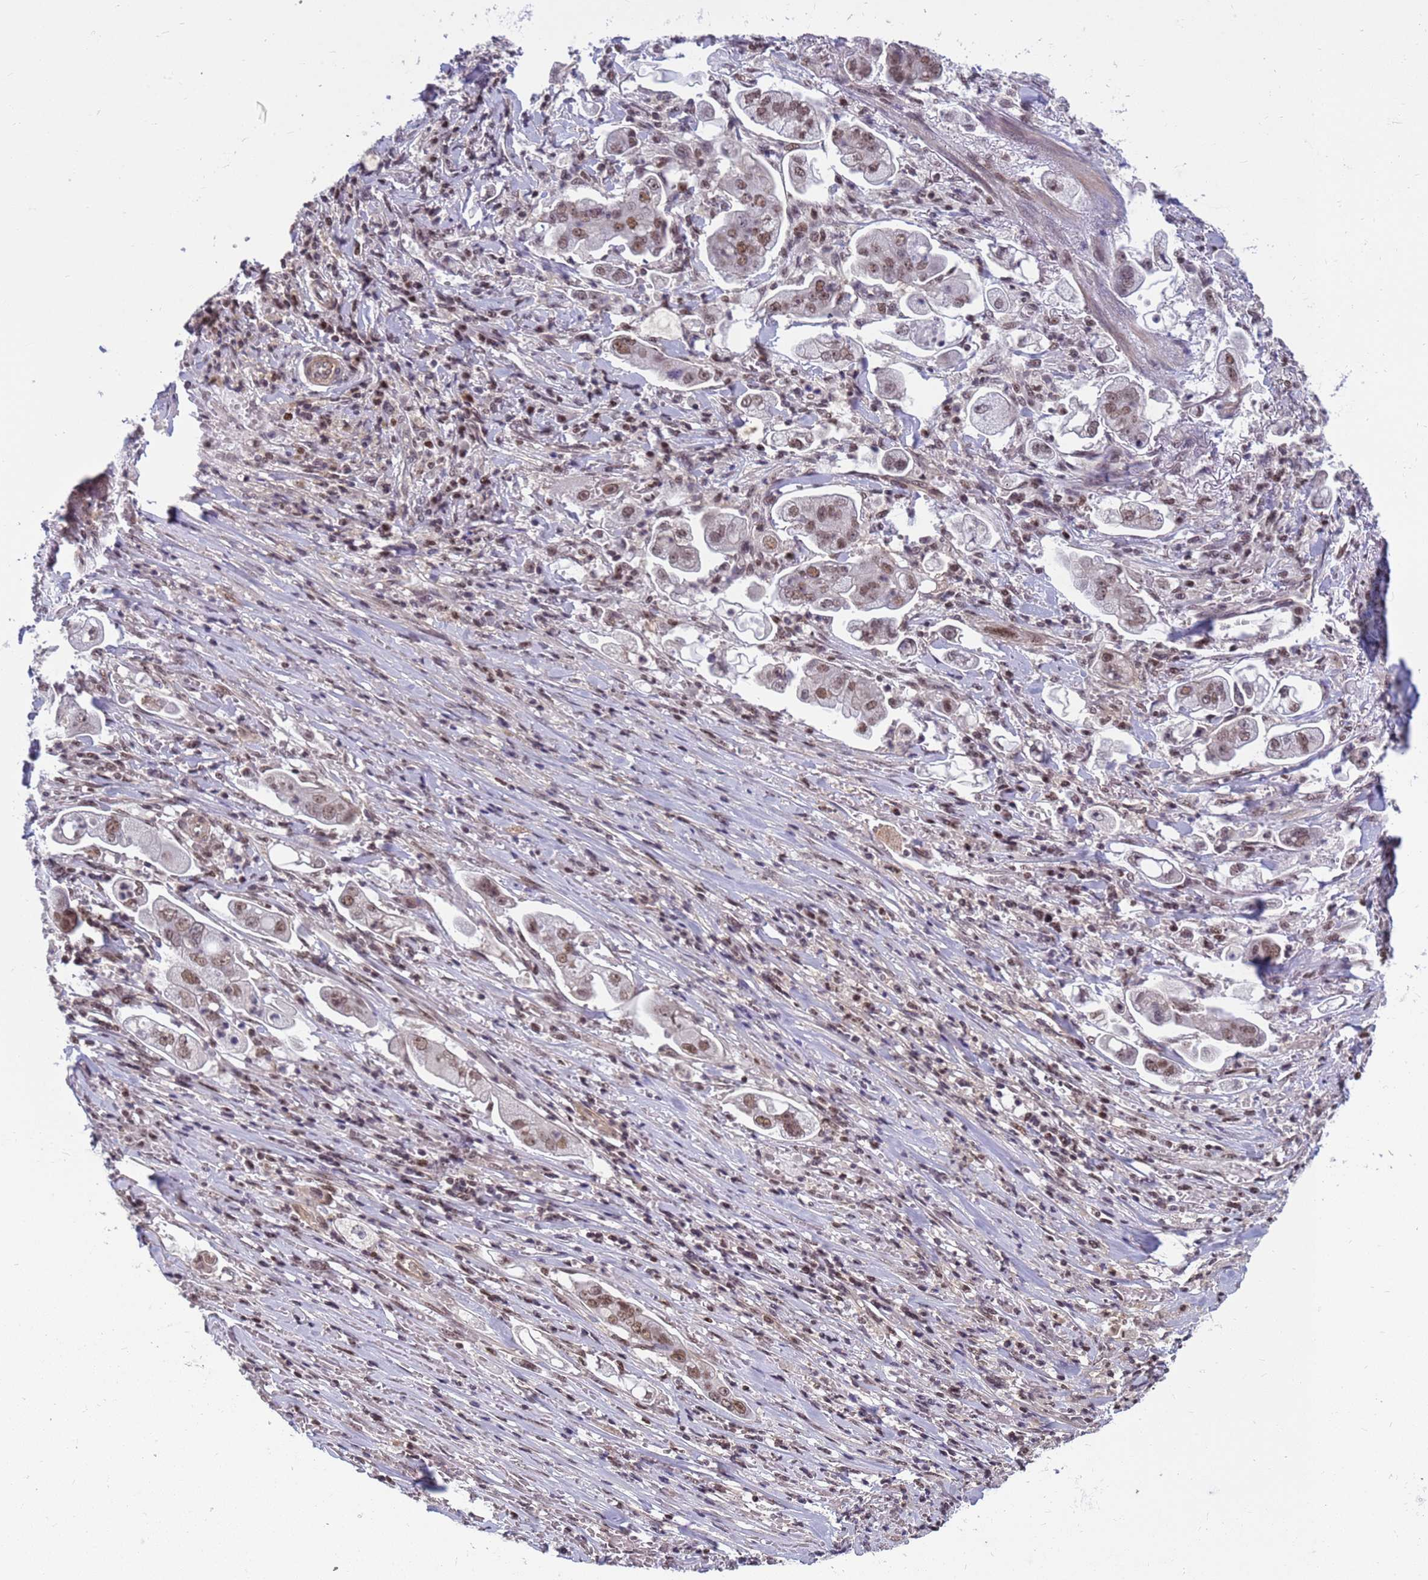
{"staining": {"intensity": "moderate", "quantity": ">75%", "location": "nuclear"}, "tissue": "stomach cancer", "cell_type": "Tumor cells", "image_type": "cancer", "snomed": [{"axis": "morphology", "description": "Adenocarcinoma, NOS"}, {"axis": "topography", "description": "Stomach"}], "caption": "Protein expression analysis of human stomach adenocarcinoma reveals moderate nuclear positivity in approximately >75% of tumor cells.", "gene": "NSL1", "patient": {"sex": "male", "age": 62}}